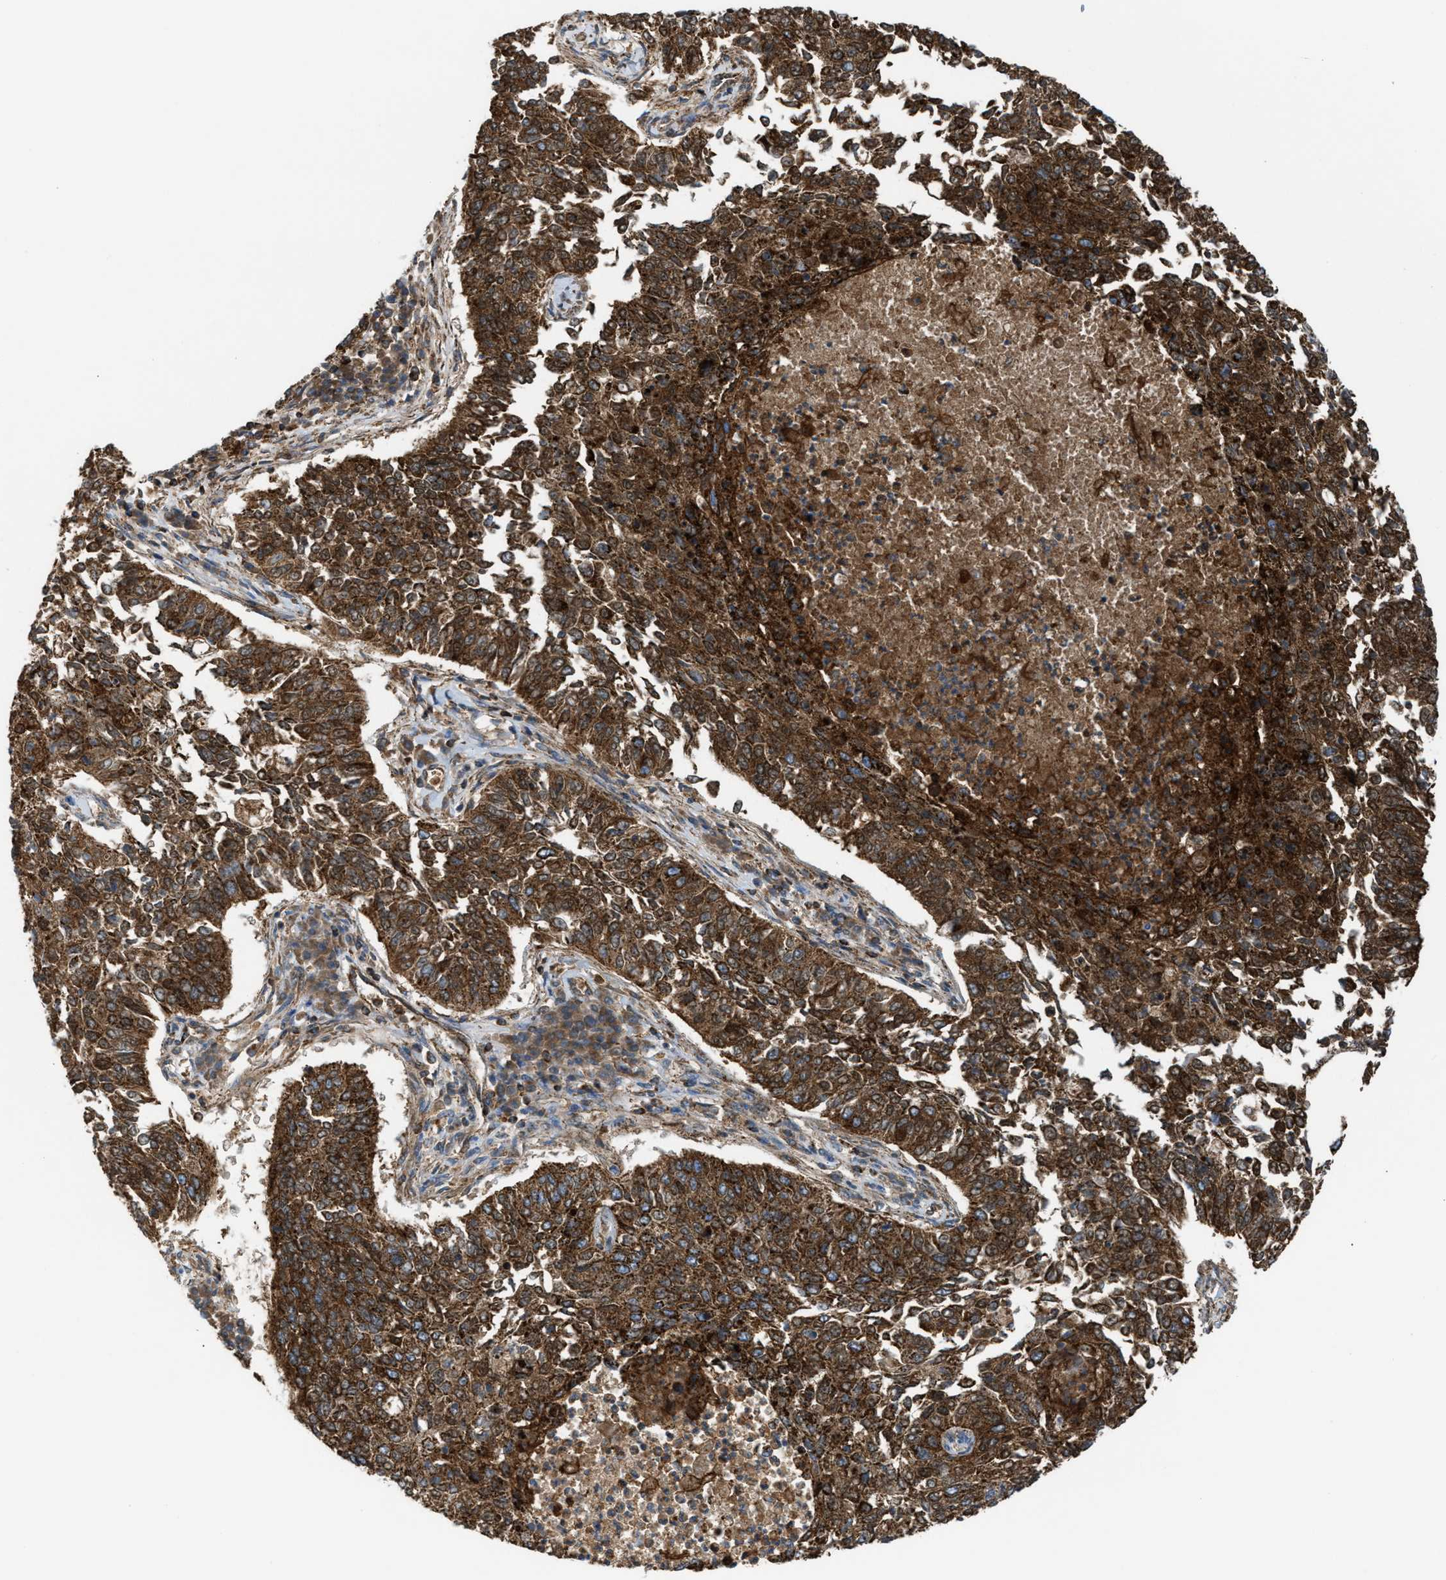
{"staining": {"intensity": "strong", "quantity": ">75%", "location": "cytoplasmic/membranous"}, "tissue": "lung cancer", "cell_type": "Tumor cells", "image_type": "cancer", "snomed": [{"axis": "morphology", "description": "Normal tissue, NOS"}, {"axis": "morphology", "description": "Squamous cell carcinoma, NOS"}, {"axis": "topography", "description": "Cartilage tissue"}, {"axis": "topography", "description": "Bronchus"}, {"axis": "topography", "description": "Lung"}], "caption": "Immunohistochemical staining of human lung cancer exhibits strong cytoplasmic/membranous protein positivity in approximately >75% of tumor cells.", "gene": "ECHS1", "patient": {"sex": "female", "age": 49}}